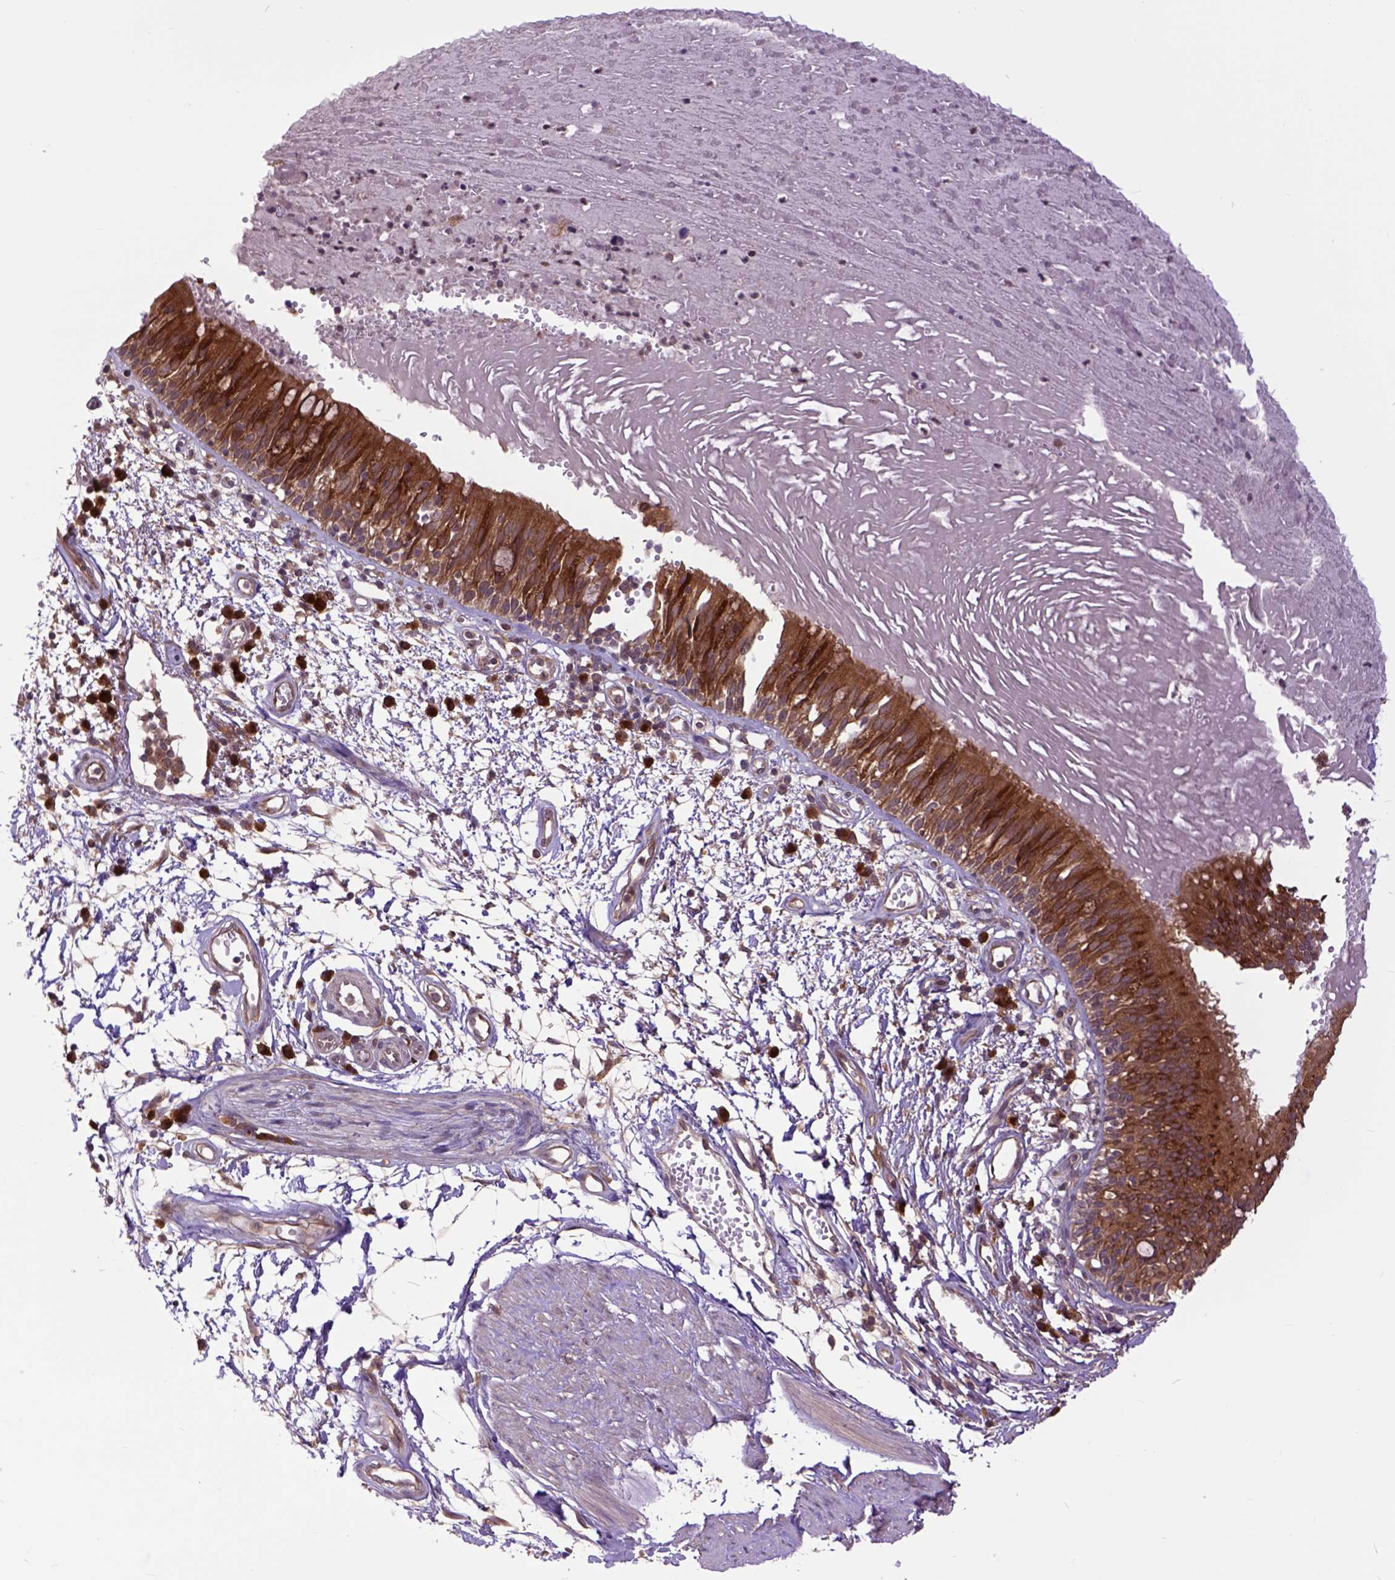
{"staining": {"intensity": "strong", "quantity": ">75%", "location": "cytoplasmic/membranous"}, "tissue": "bronchus", "cell_type": "Respiratory epithelial cells", "image_type": "normal", "snomed": [{"axis": "morphology", "description": "Normal tissue, NOS"}, {"axis": "morphology", "description": "Squamous cell carcinoma, NOS"}, {"axis": "topography", "description": "Cartilage tissue"}, {"axis": "topography", "description": "Bronchus"}, {"axis": "topography", "description": "Lung"}], "caption": "Immunohistochemistry (DAB (3,3'-diaminobenzidine)) staining of normal bronchus shows strong cytoplasmic/membranous protein staining in about >75% of respiratory epithelial cells. (Brightfield microscopy of DAB IHC at high magnification).", "gene": "ARL1", "patient": {"sex": "male", "age": 66}}